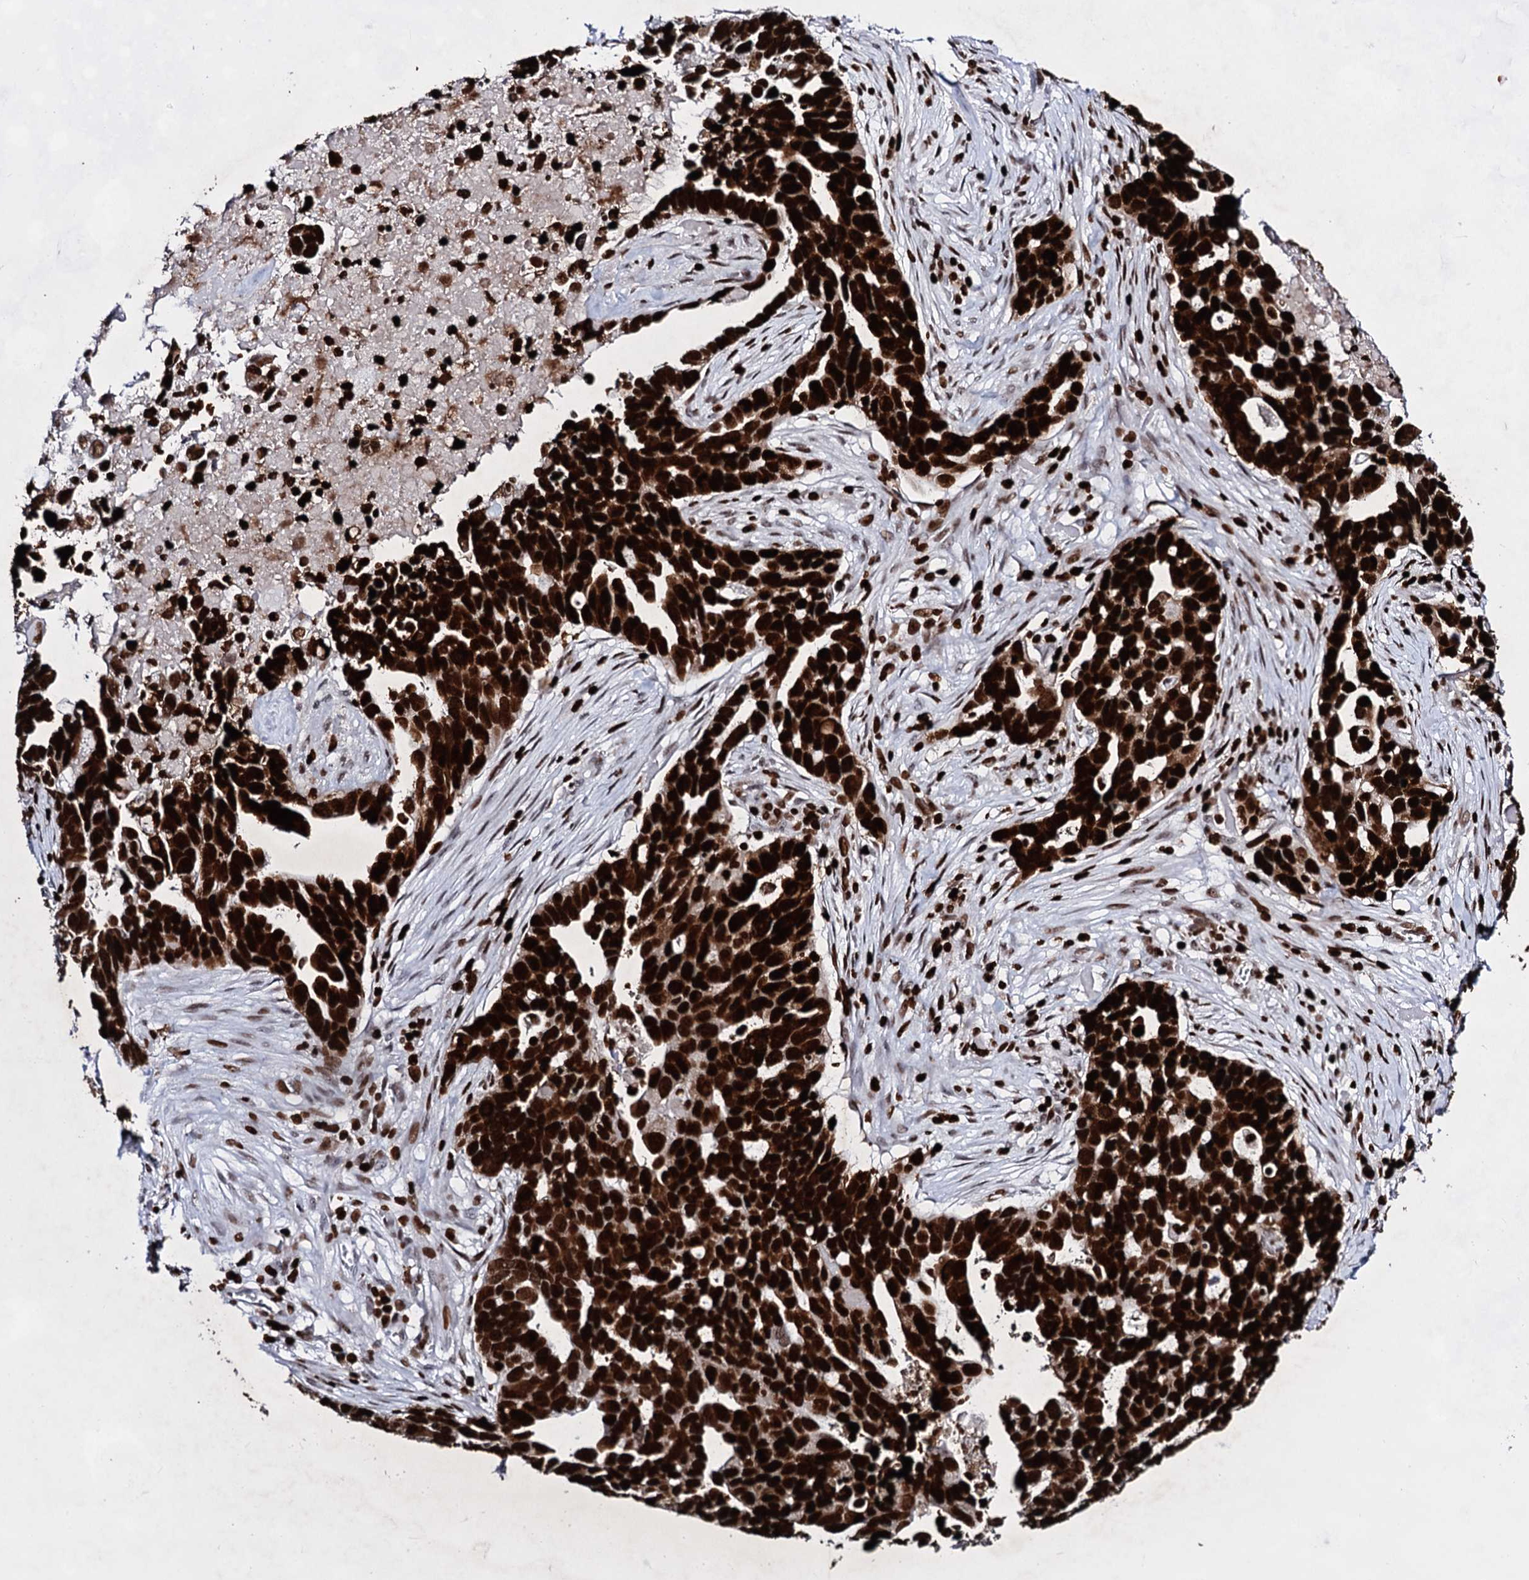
{"staining": {"intensity": "strong", "quantity": ">75%", "location": "nuclear"}, "tissue": "ovarian cancer", "cell_type": "Tumor cells", "image_type": "cancer", "snomed": [{"axis": "morphology", "description": "Cystadenocarcinoma, serous, NOS"}, {"axis": "topography", "description": "Ovary"}], "caption": "Human ovarian cancer (serous cystadenocarcinoma) stained with a brown dye shows strong nuclear positive positivity in approximately >75% of tumor cells.", "gene": "HMGB2", "patient": {"sex": "female", "age": 54}}